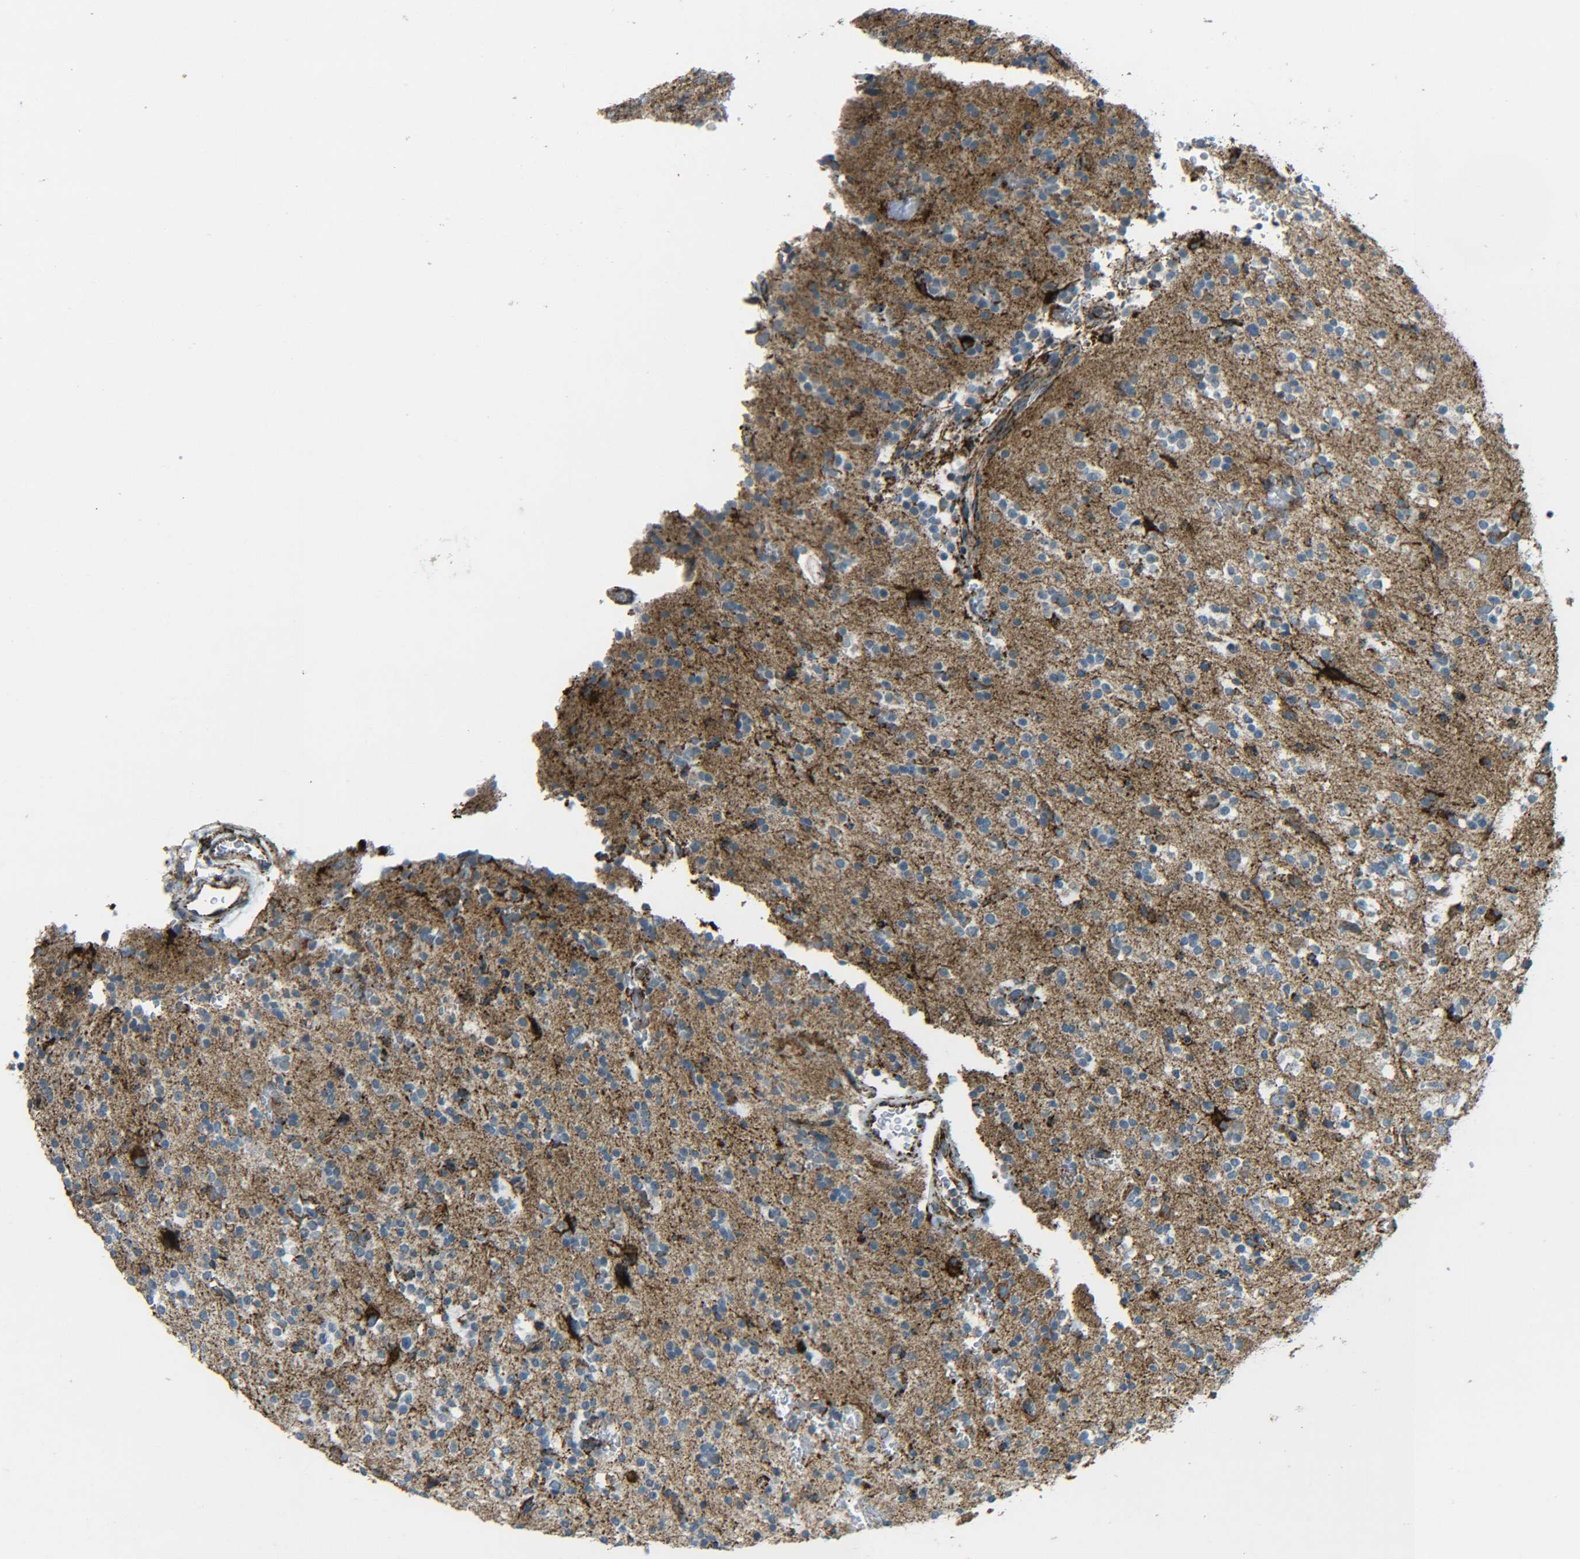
{"staining": {"intensity": "strong", "quantity": ">75%", "location": "cytoplasmic/membranous"}, "tissue": "glioma", "cell_type": "Tumor cells", "image_type": "cancer", "snomed": [{"axis": "morphology", "description": "Glioma, malignant, High grade"}, {"axis": "topography", "description": "Brain"}], "caption": "An immunohistochemistry (IHC) micrograph of tumor tissue is shown. Protein staining in brown highlights strong cytoplasmic/membranous positivity in malignant high-grade glioma within tumor cells.", "gene": "CYB5R1", "patient": {"sex": "male", "age": 47}}